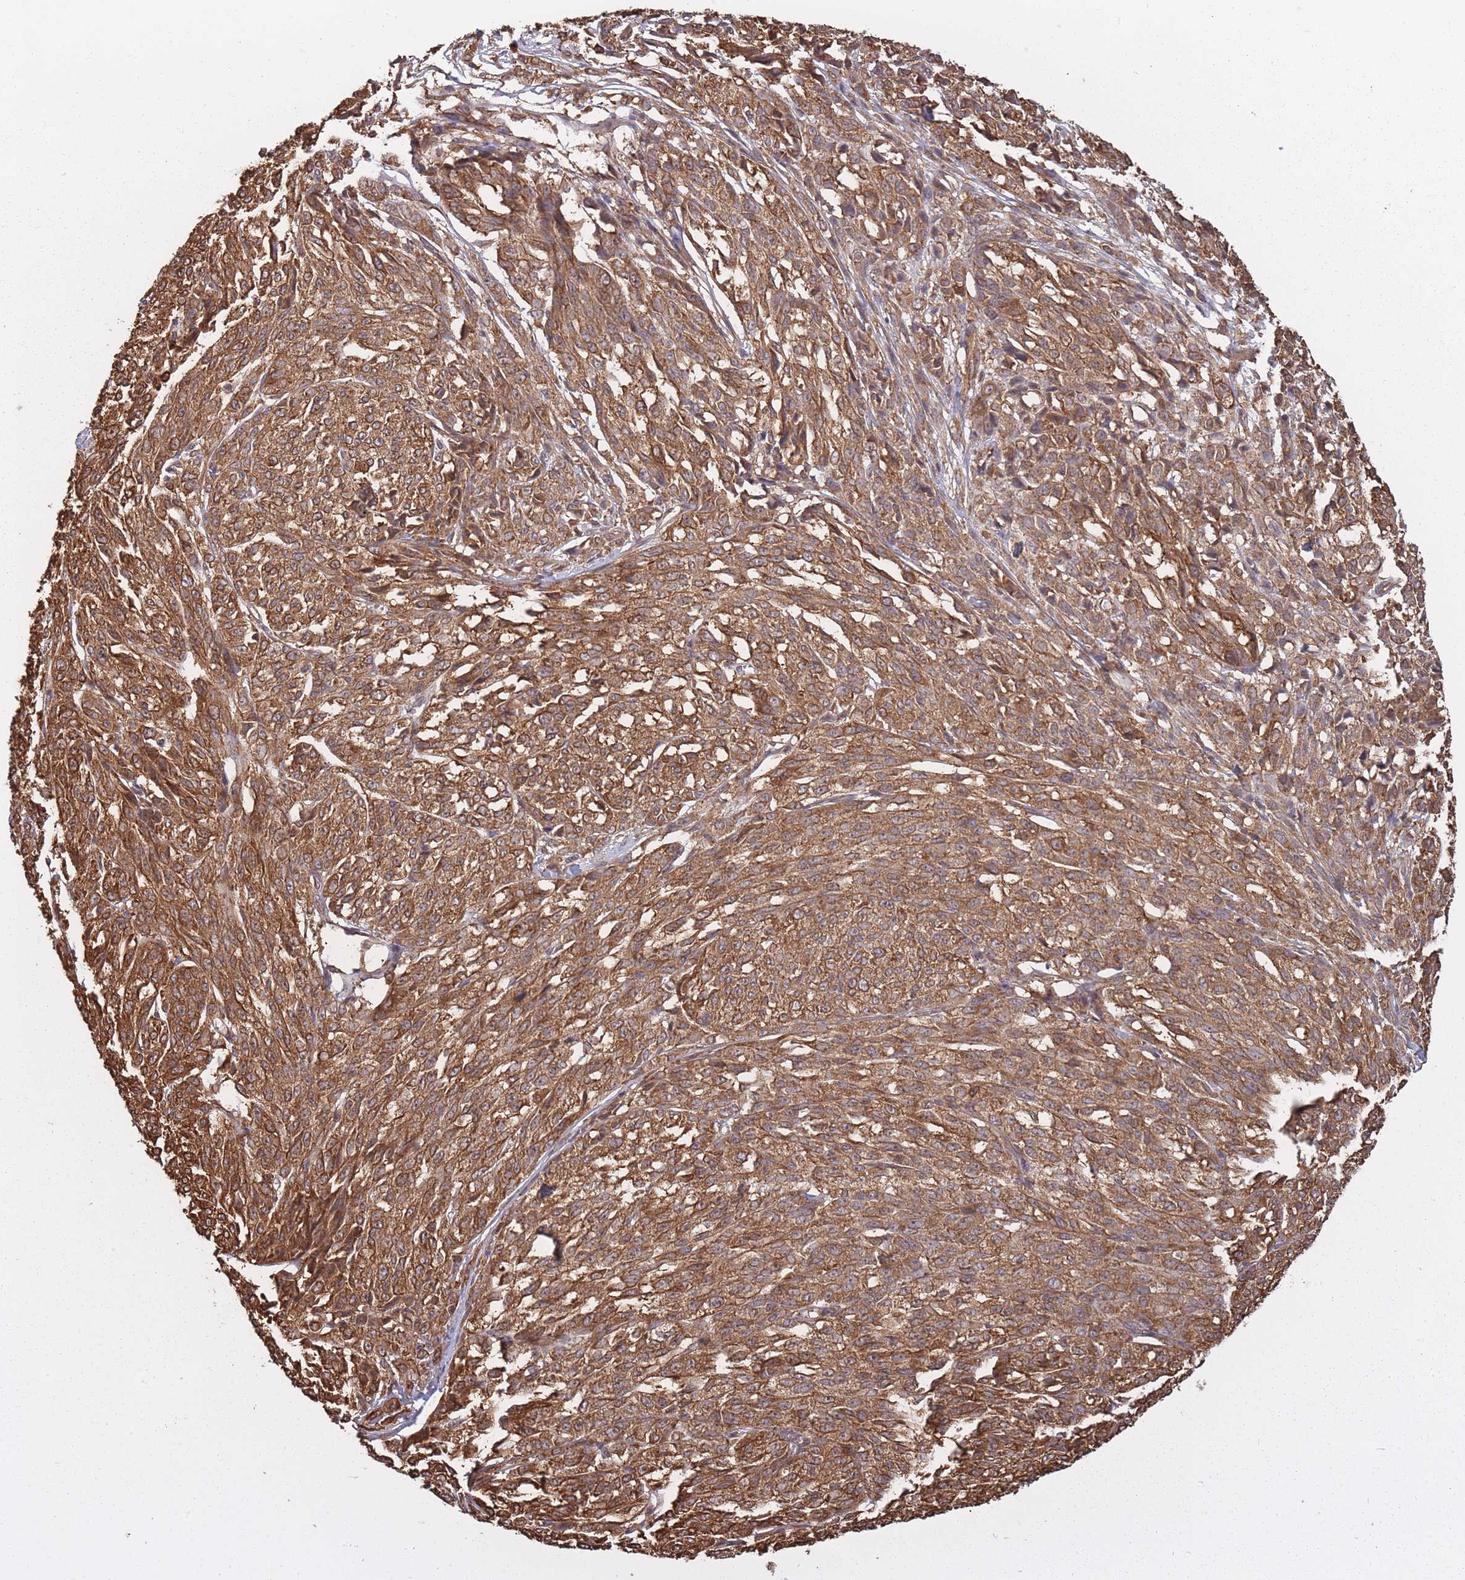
{"staining": {"intensity": "moderate", "quantity": ">75%", "location": "cytoplasmic/membranous"}, "tissue": "melanoma", "cell_type": "Tumor cells", "image_type": "cancer", "snomed": [{"axis": "morphology", "description": "Malignant melanoma, NOS"}, {"axis": "topography", "description": "Skin"}], "caption": "Moderate cytoplasmic/membranous positivity for a protein is seen in about >75% of tumor cells of melanoma using immunohistochemistry (IHC).", "gene": "ARL13B", "patient": {"sex": "female", "age": 52}}